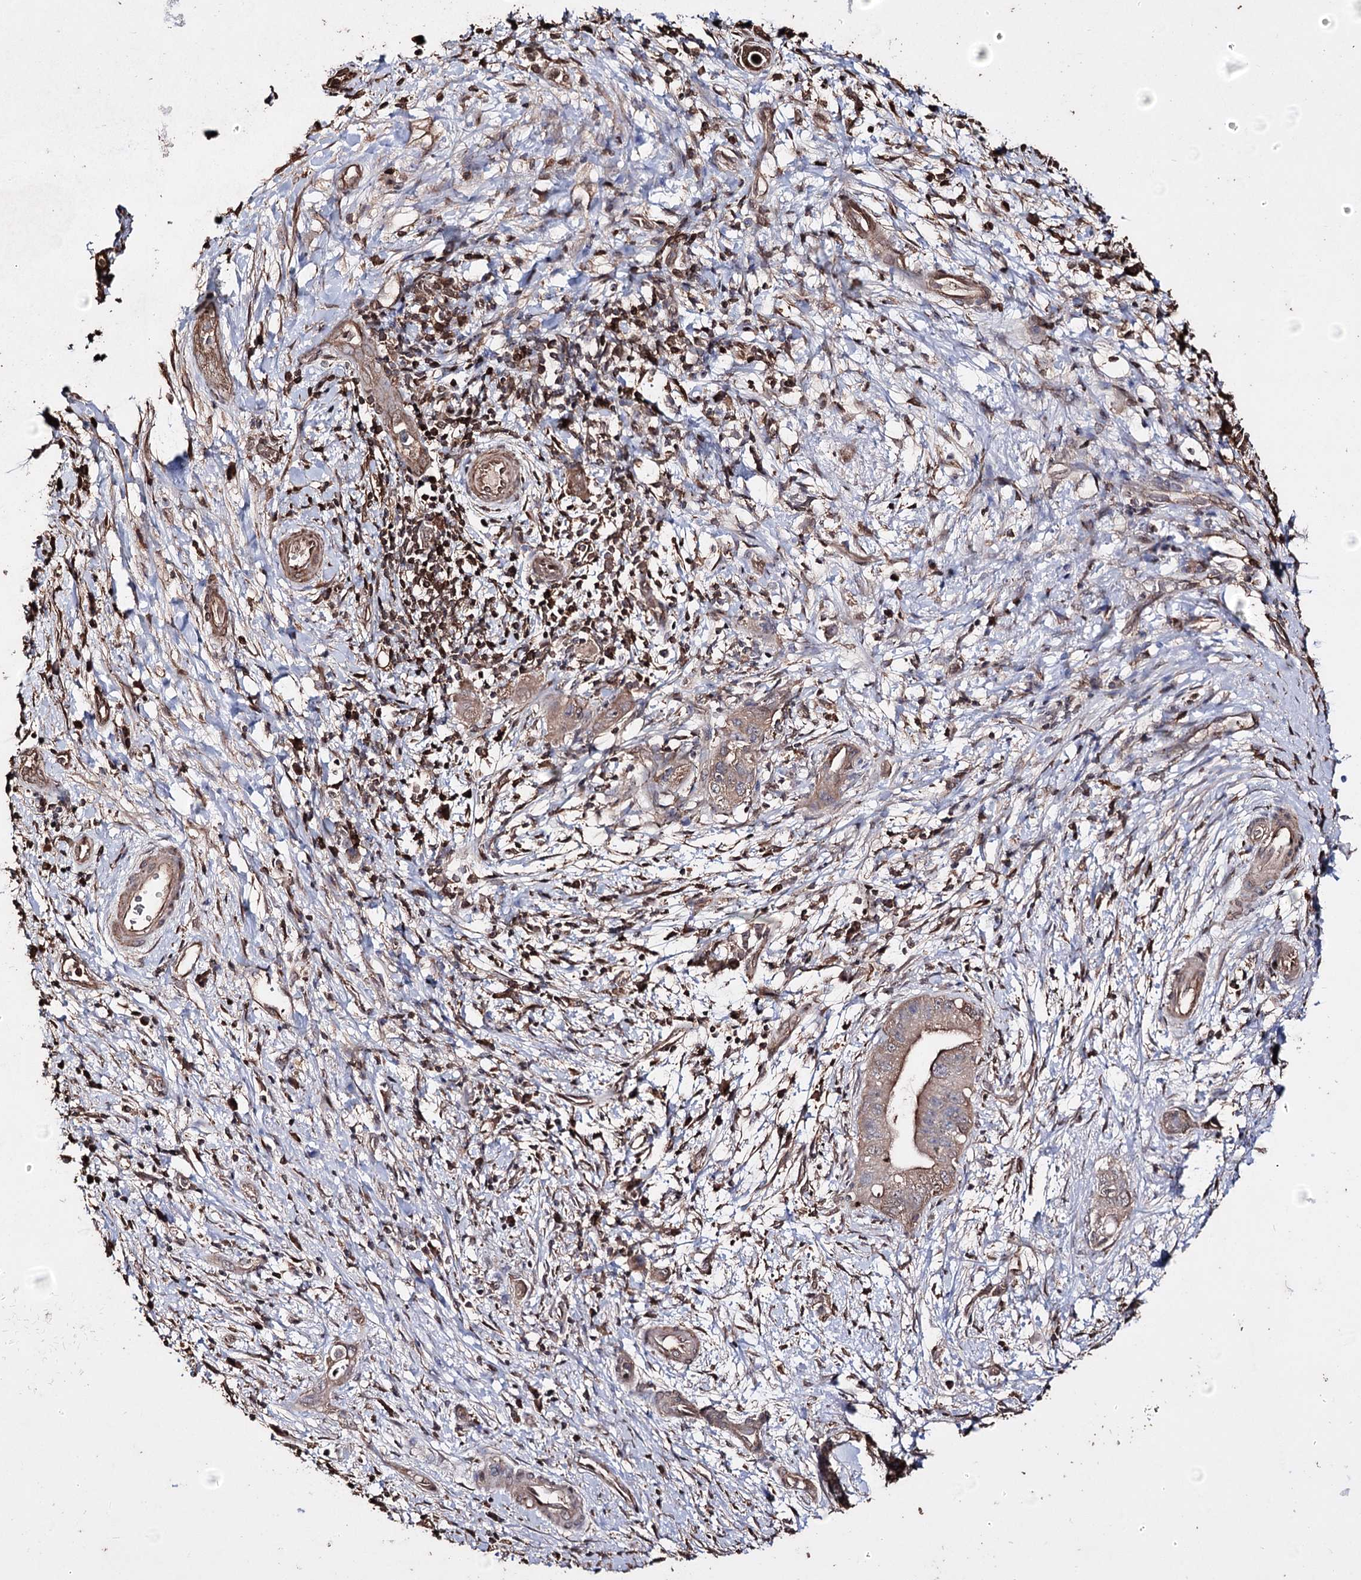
{"staining": {"intensity": "weak", "quantity": ">75%", "location": "cytoplasmic/membranous"}, "tissue": "pancreatic cancer", "cell_type": "Tumor cells", "image_type": "cancer", "snomed": [{"axis": "morphology", "description": "Adenocarcinoma, NOS"}, {"axis": "topography", "description": "Pancreas"}], "caption": "Immunohistochemistry (IHC) (DAB) staining of human pancreatic cancer (adenocarcinoma) demonstrates weak cytoplasmic/membranous protein positivity in approximately >75% of tumor cells.", "gene": "ZNF662", "patient": {"sex": "female", "age": 73}}